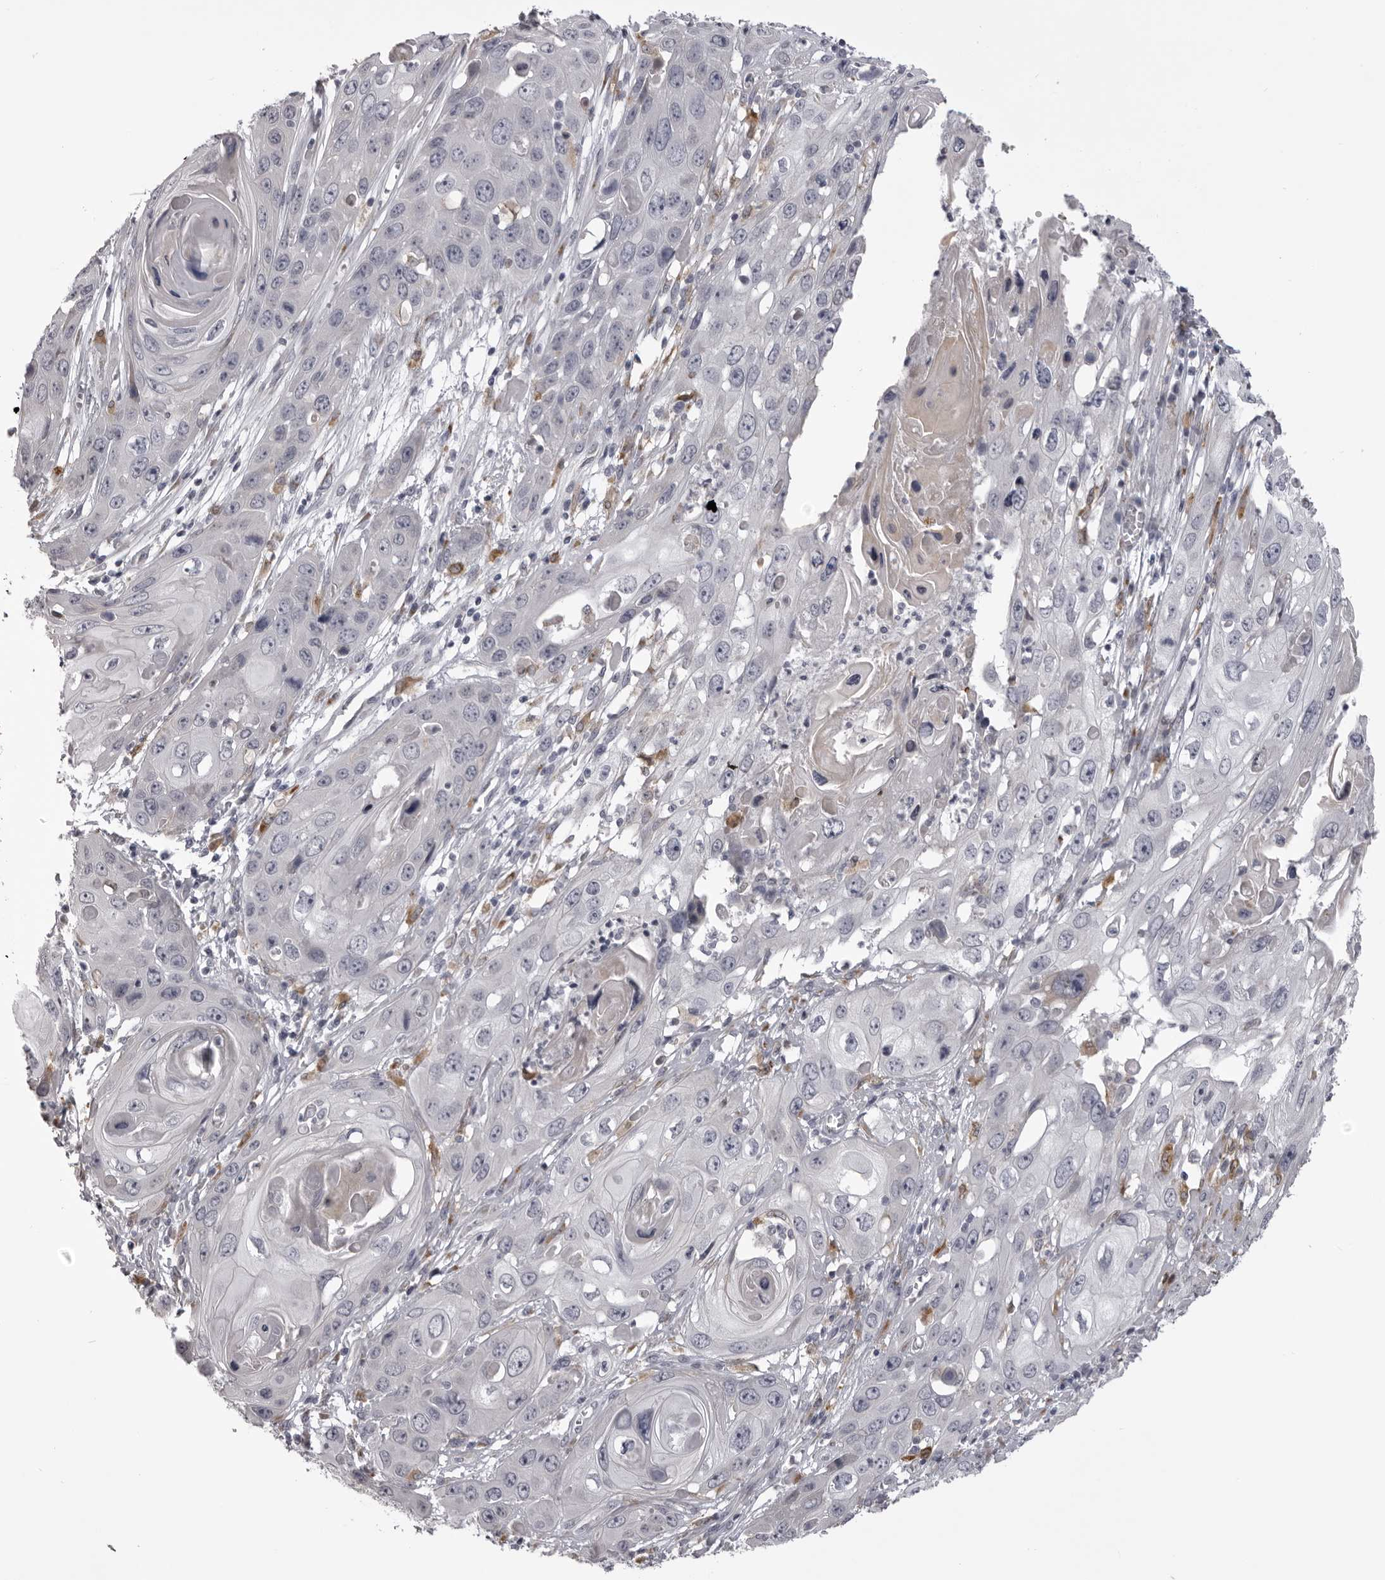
{"staining": {"intensity": "negative", "quantity": "none", "location": "none"}, "tissue": "skin cancer", "cell_type": "Tumor cells", "image_type": "cancer", "snomed": [{"axis": "morphology", "description": "Squamous cell carcinoma, NOS"}, {"axis": "topography", "description": "Skin"}], "caption": "High magnification brightfield microscopy of skin cancer (squamous cell carcinoma) stained with DAB (3,3'-diaminobenzidine) (brown) and counterstained with hematoxylin (blue): tumor cells show no significant positivity. (DAB immunohistochemistry, high magnification).", "gene": "NCEH1", "patient": {"sex": "male", "age": 55}}